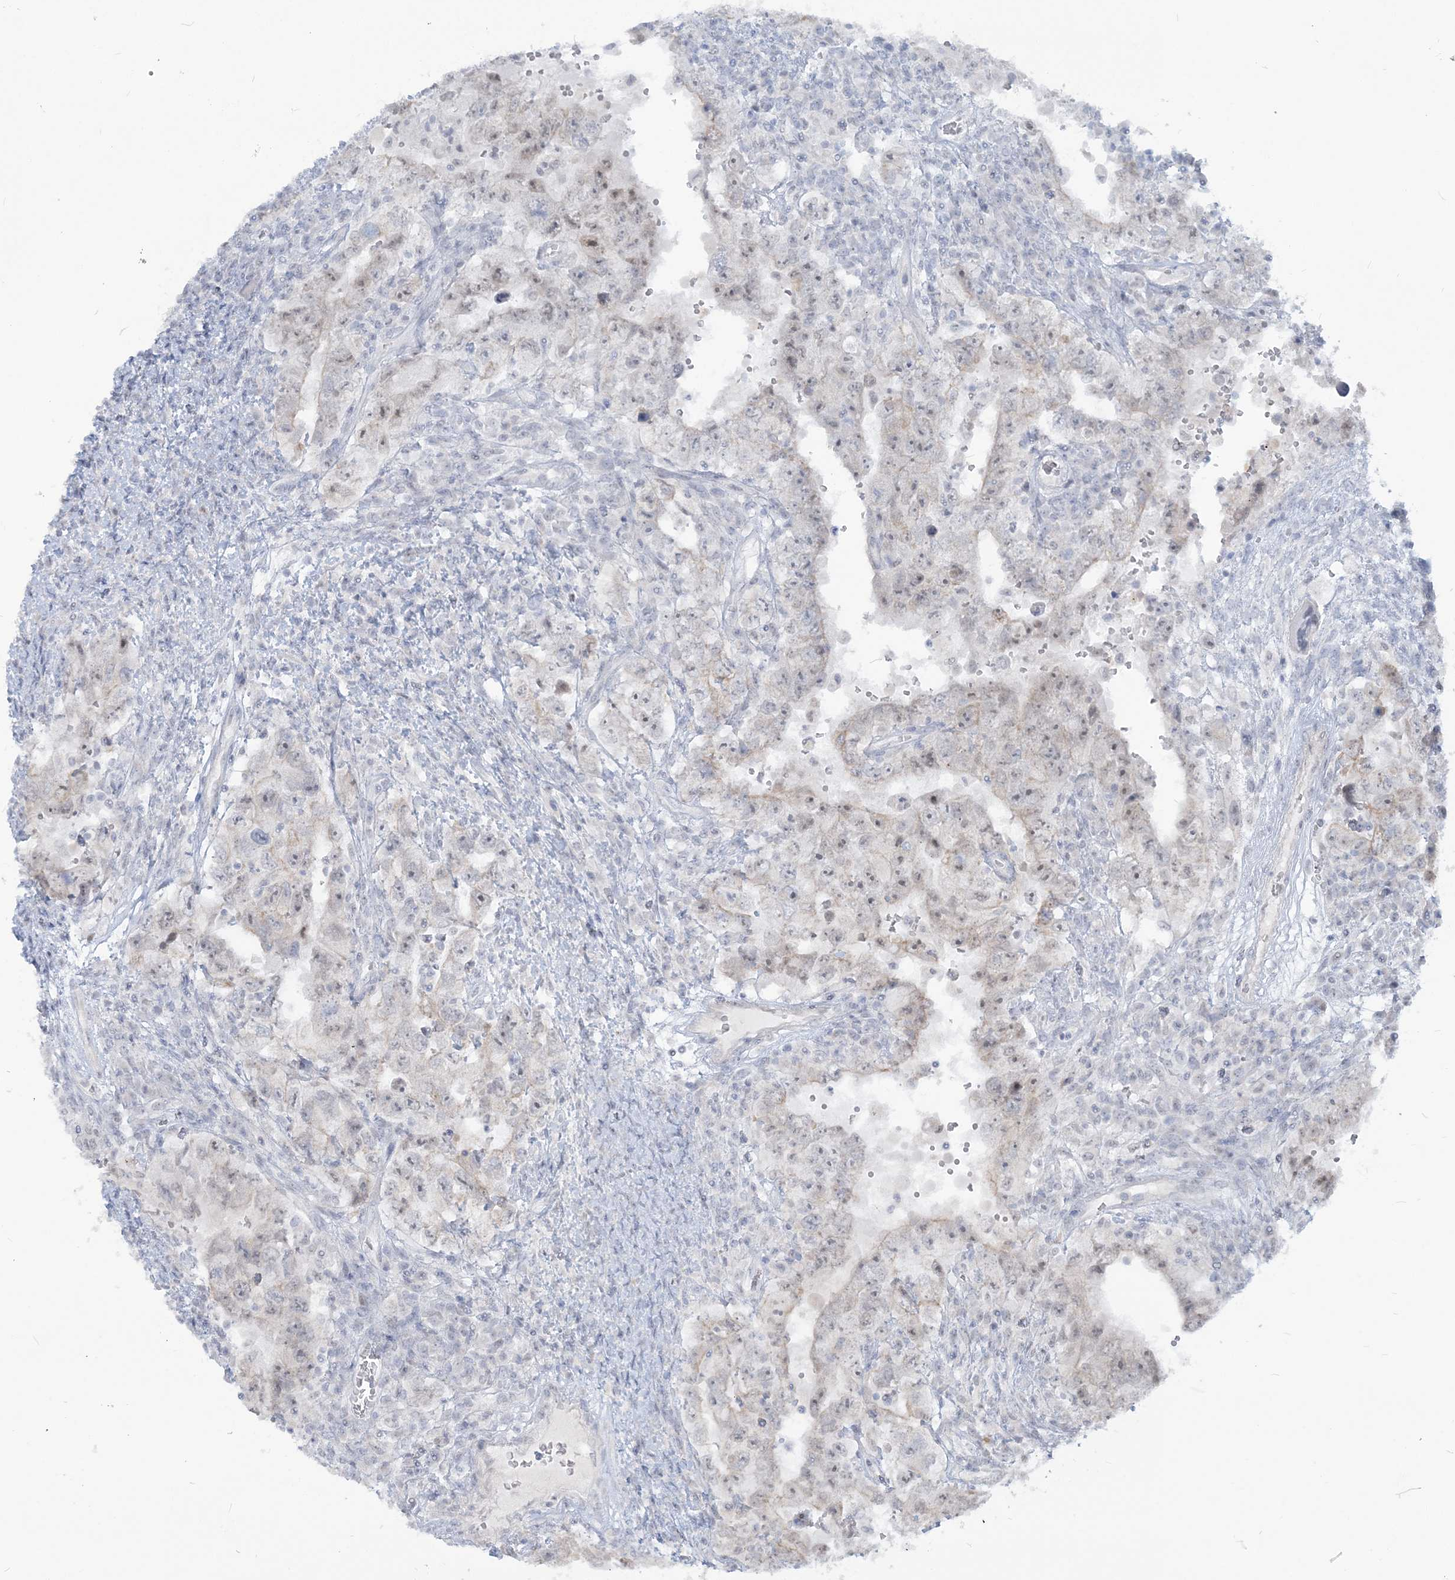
{"staining": {"intensity": "weak", "quantity": "<25%", "location": "nuclear"}, "tissue": "testis cancer", "cell_type": "Tumor cells", "image_type": "cancer", "snomed": [{"axis": "morphology", "description": "Carcinoma, Embryonal, NOS"}, {"axis": "topography", "description": "Testis"}], "caption": "This is a histopathology image of IHC staining of embryonal carcinoma (testis), which shows no positivity in tumor cells.", "gene": "SDAD1", "patient": {"sex": "male", "age": 26}}